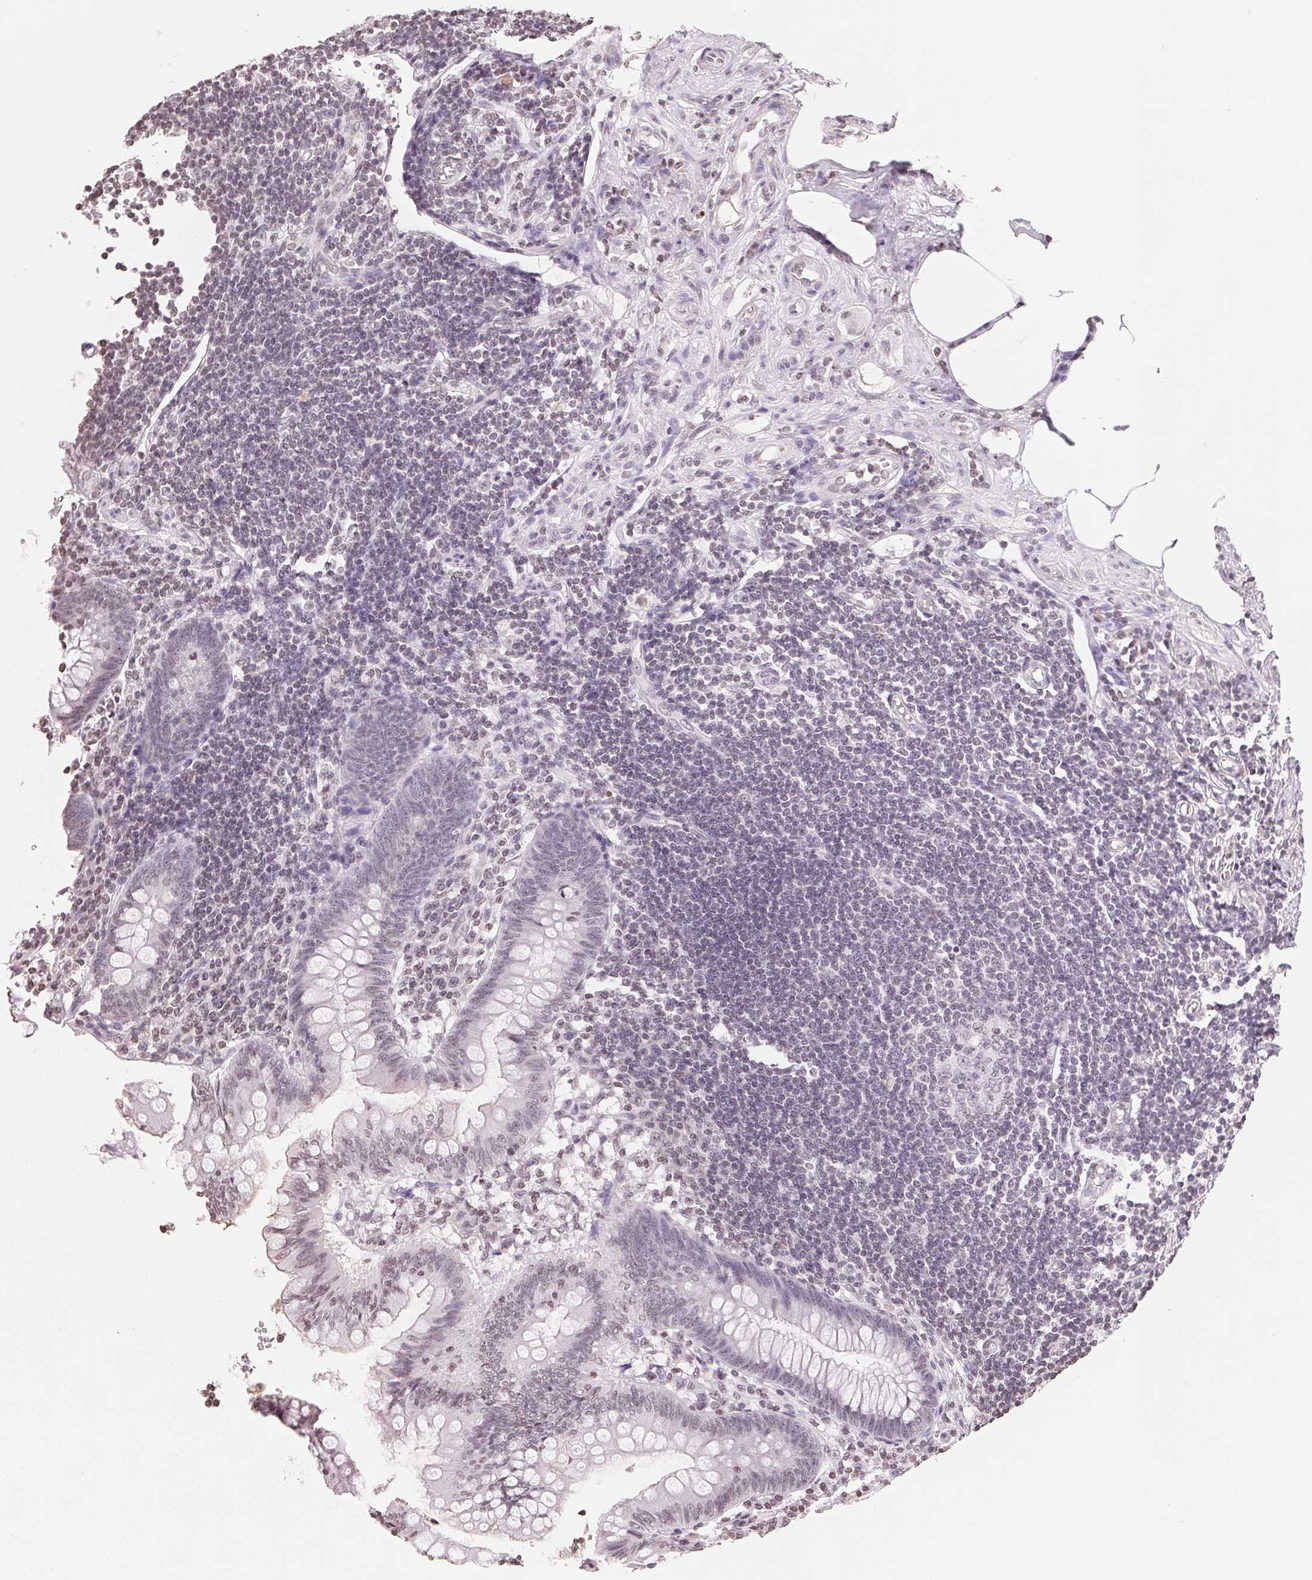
{"staining": {"intensity": "weak", "quantity": "25%-75%", "location": "nuclear"}, "tissue": "appendix", "cell_type": "Glandular cells", "image_type": "normal", "snomed": [{"axis": "morphology", "description": "Normal tissue, NOS"}, {"axis": "topography", "description": "Appendix"}], "caption": "Immunohistochemical staining of benign human appendix reveals low levels of weak nuclear staining in approximately 25%-75% of glandular cells.", "gene": "TBP", "patient": {"sex": "female", "age": 57}}